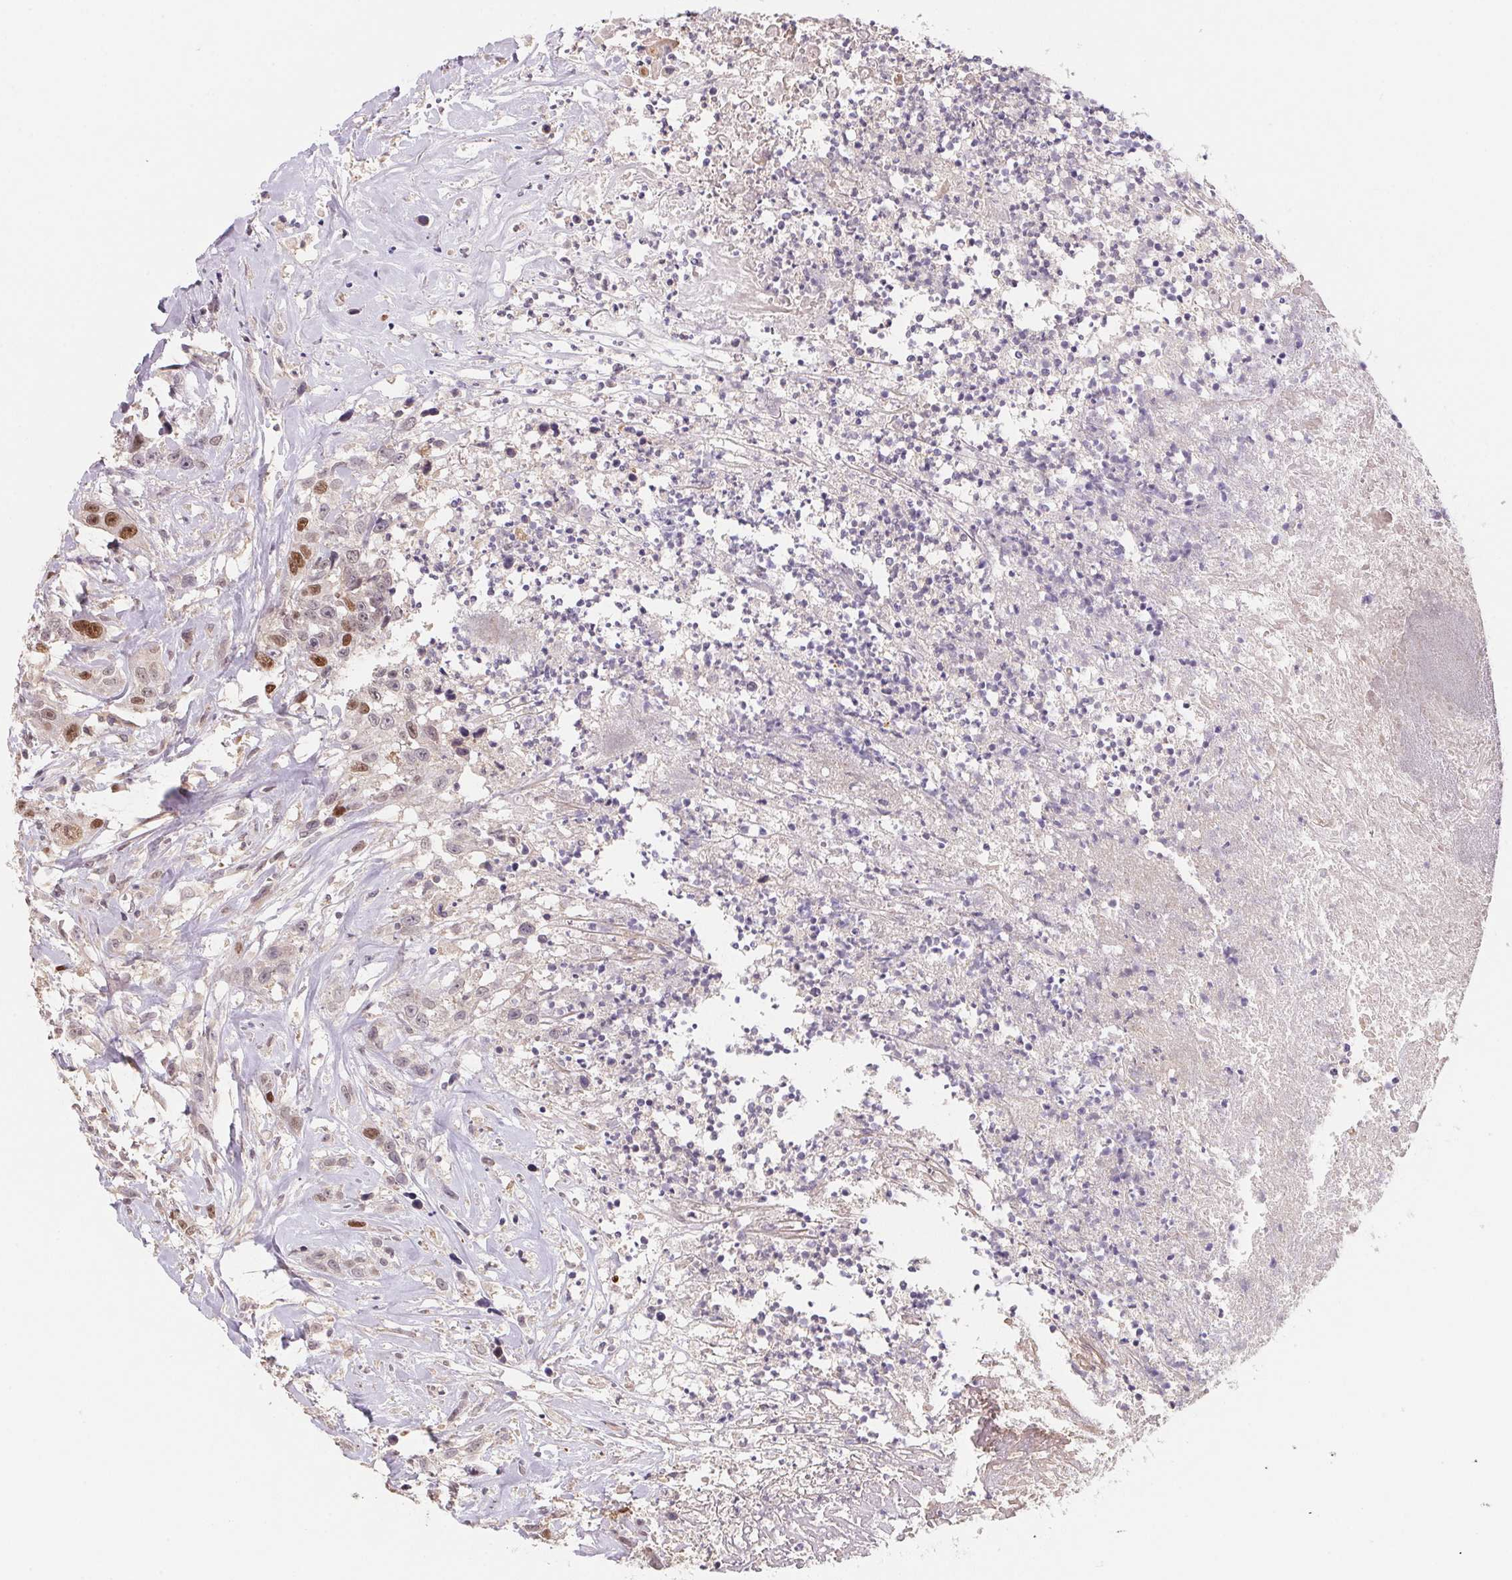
{"staining": {"intensity": "moderate", "quantity": "<25%", "location": "nuclear"}, "tissue": "head and neck cancer", "cell_type": "Tumor cells", "image_type": "cancer", "snomed": [{"axis": "morphology", "description": "Squamous cell carcinoma, NOS"}, {"axis": "topography", "description": "Head-Neck"}], "caption": "High-magnification brightfield microscopy of head and neck cancer (squamous cell carcinoma) stained with DAB (brown) and counterstained with hematoxylin (blue). tumor cells exhibit moderate nuclear staining is identified in about<25% of cells.", "gene": "KIFC1", "patient": {"sex": "male", "age": 57}}